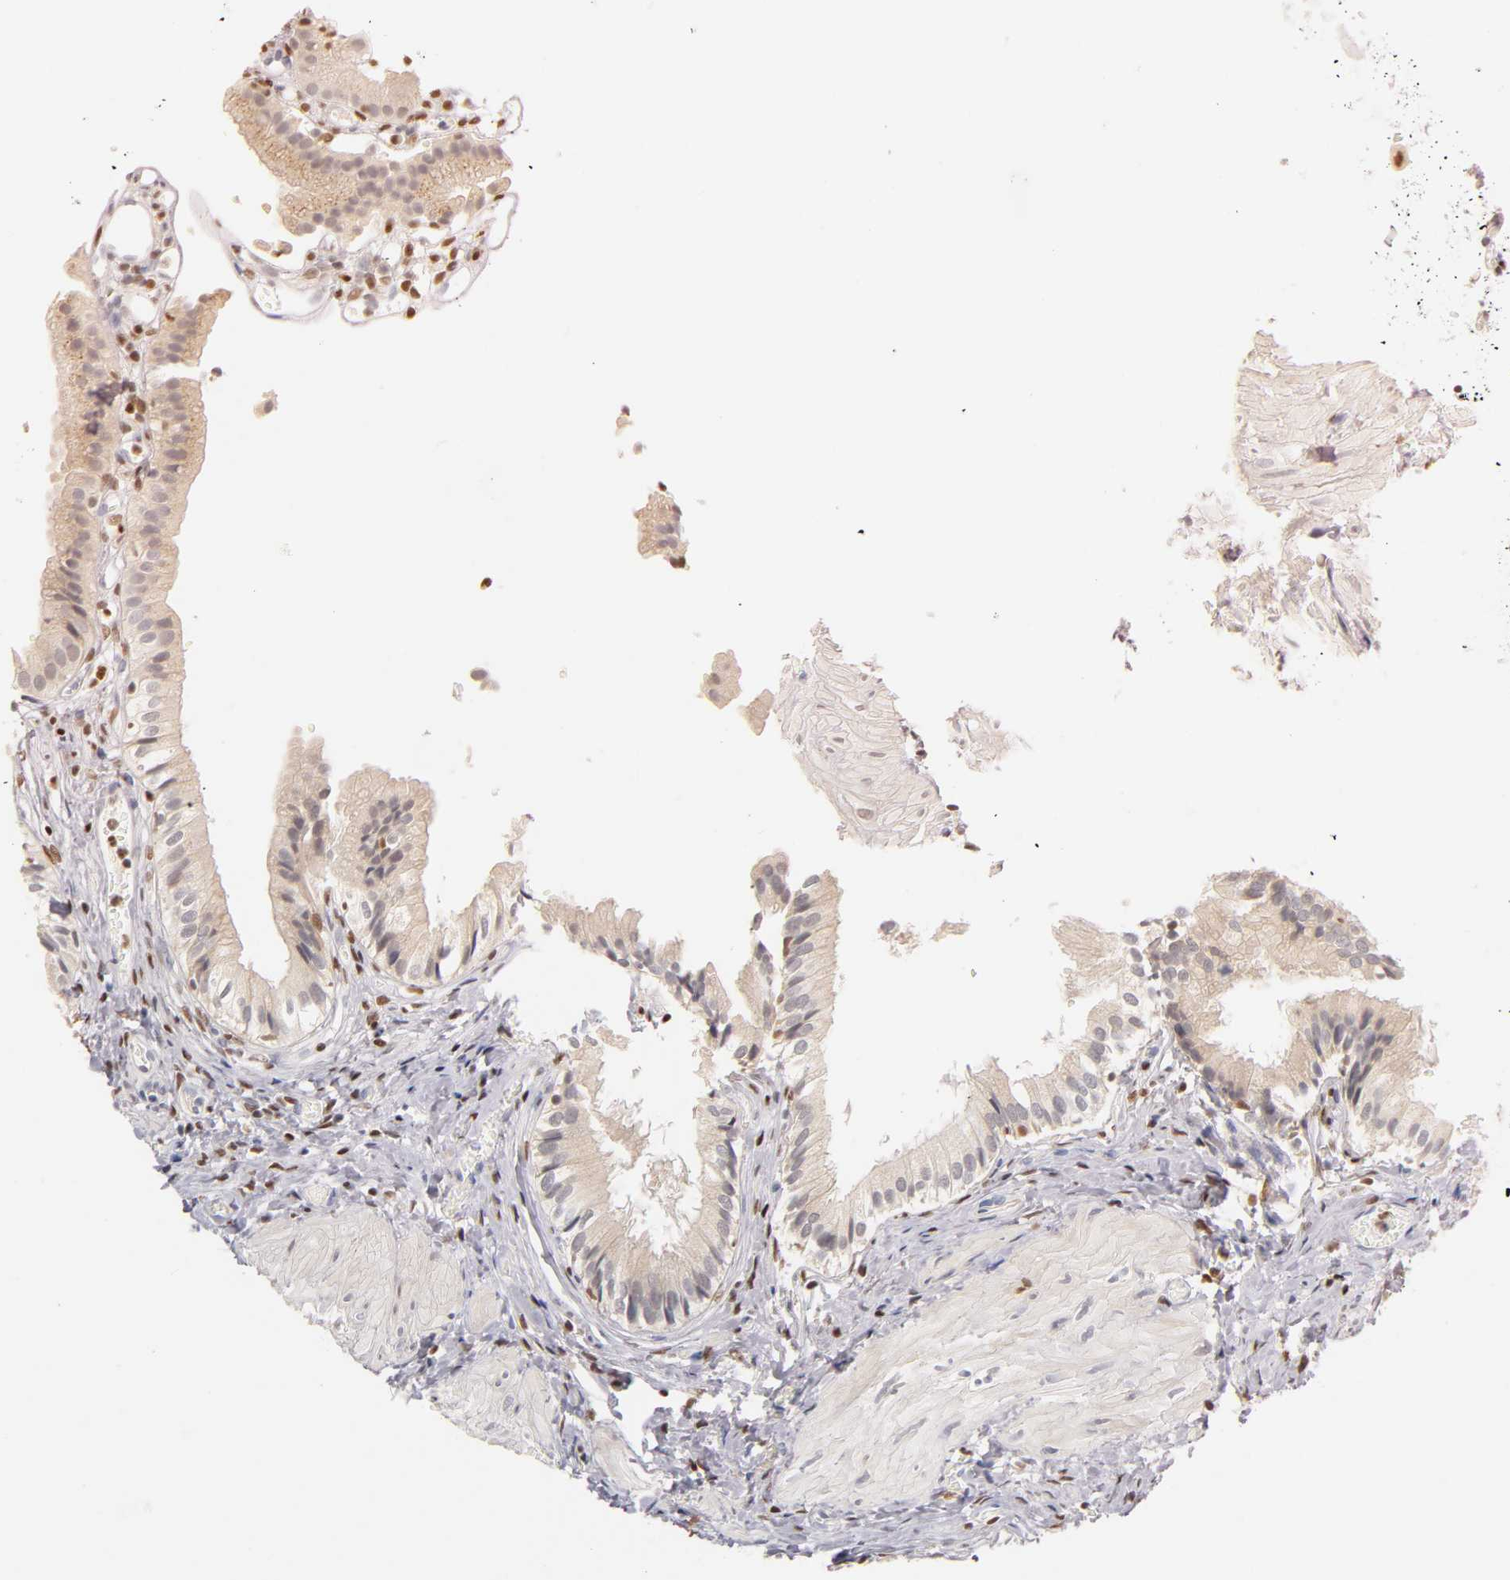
{"staining": {"intensity": "weak", "quantity": ">75%", "location": "cytoplasmic/membranous"}, "tissue": "gallbladder", "cell_type": "Glandular cells", "image_type": "normal", "snomed": [{"axis": "morphology", "description": "Normal tissue, NOS"}, {"axis": "topography", "description": "Gallbladder"}], "caption": "Immunohistochemistry staining of benign gallbladder, which demonstrates low levels of weak cytoplasmic/membranous expression in approximately >75% of glandular cells indicating weak cytoplasmic/membranous protein positivity. The staining was performed using DAB (brown) for protein detection and nuclei were counterstained in hematoxylin (blue).", "gene": "RUNX1", "patient": {"sex": "male", "age": 65}}